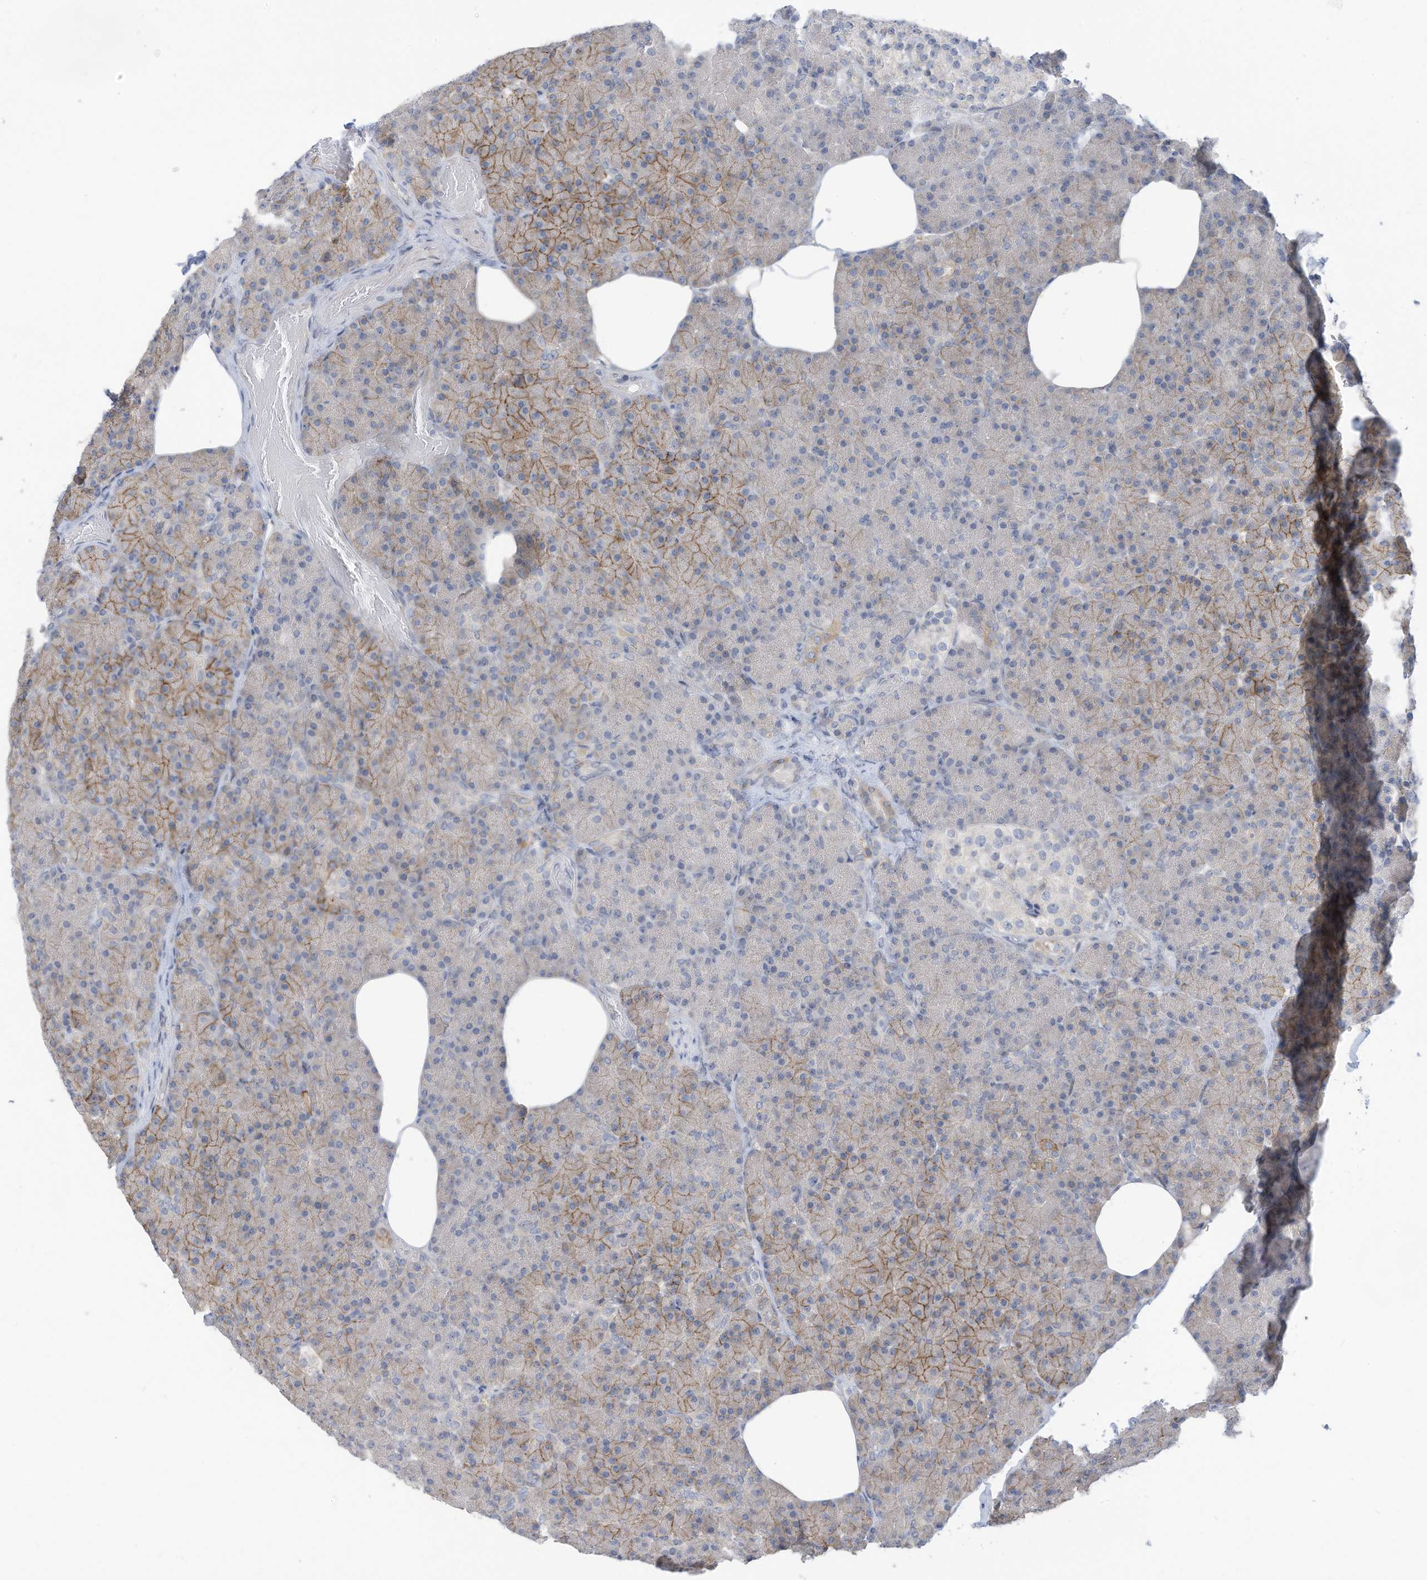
{"staining": {"intensity": "moderate", "quantity": "25%-75%", "location": "cytoplasmic/membranous"}, "tissue": "pancreas", "cell_type": "Exocrine glandular cells", "image_type": "normal", "snomed": [{"axis": "morphology", "description": "Normal tissue, NOS"}, {"axis": "topography", "description": "Pancreas"}], "caption": "A micrograph of pancreas stained for a protein reveals moderate cytoplasmic/membranous brown staining in exocrine glandular cells.", "gene": "SLC1A5", "patient": {"sex": "female", "age": 43}}